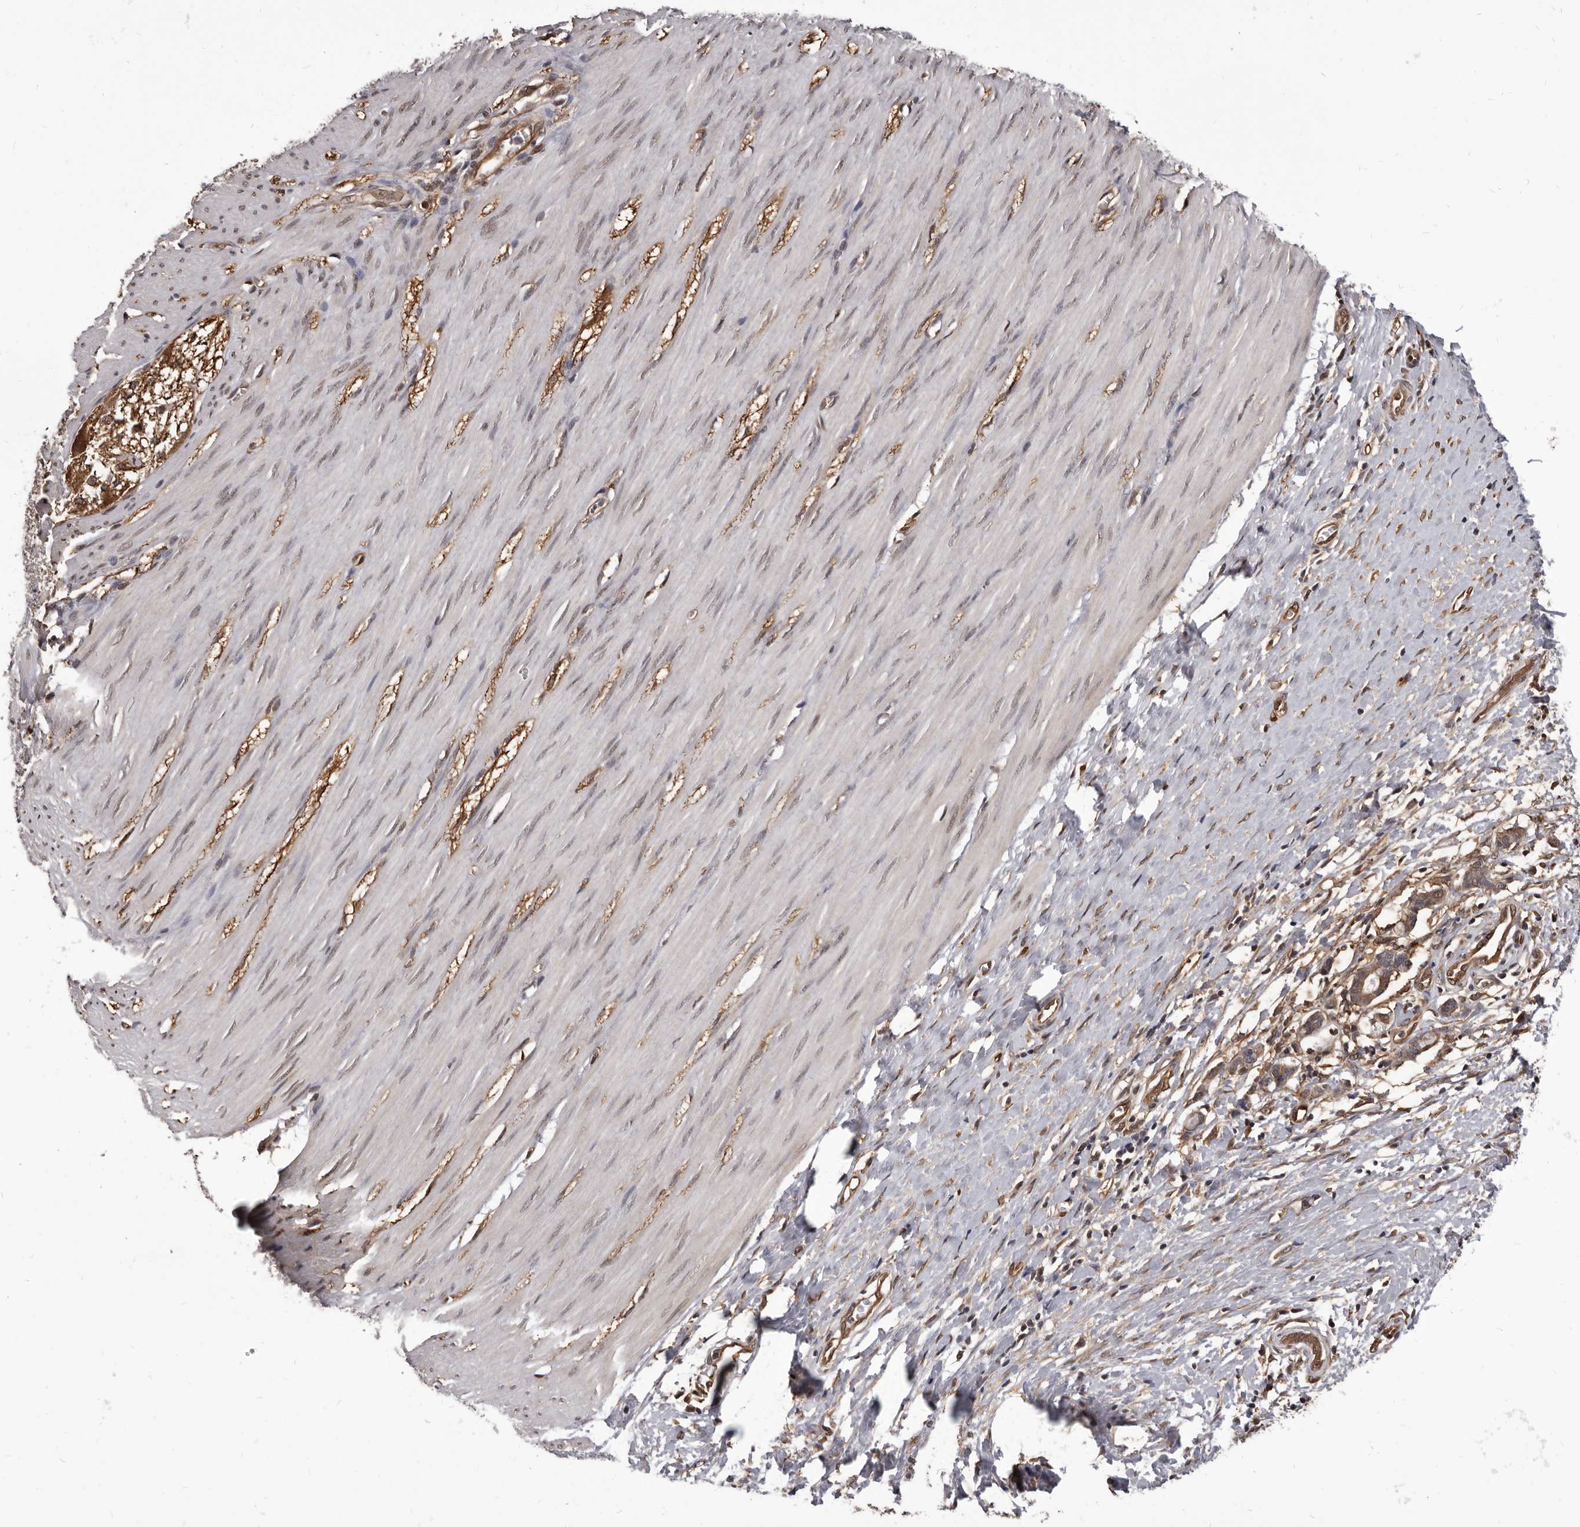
{"staining": {"intensity": "weak", "quantity": ">75%", "location": "cytoplasmic/membranous,nuclear"}, "tissue": "smooth muscle", "cell_type": "Smooth muscle cells", "image_type": "normal", "snomed": [{"axis": "morphology", "description": "Normal tissue, NOS"}, {"axis": "morphology", "description": "Adenocarcinoma, NOS"}, {"axis": "topography", "description": "Colon"}, {"axis": "topography", "description": "Peripheral nerve tissue"}], "caption": "Weak cytoplasmic/membranous,nuclear protein staining is identified in approximately >75% of smooth muscle cells in smooth muscle. Nuclei are stained in blue.", "gene": "ADAMTS20", "patient": {"sex": "male", "age": 14}}